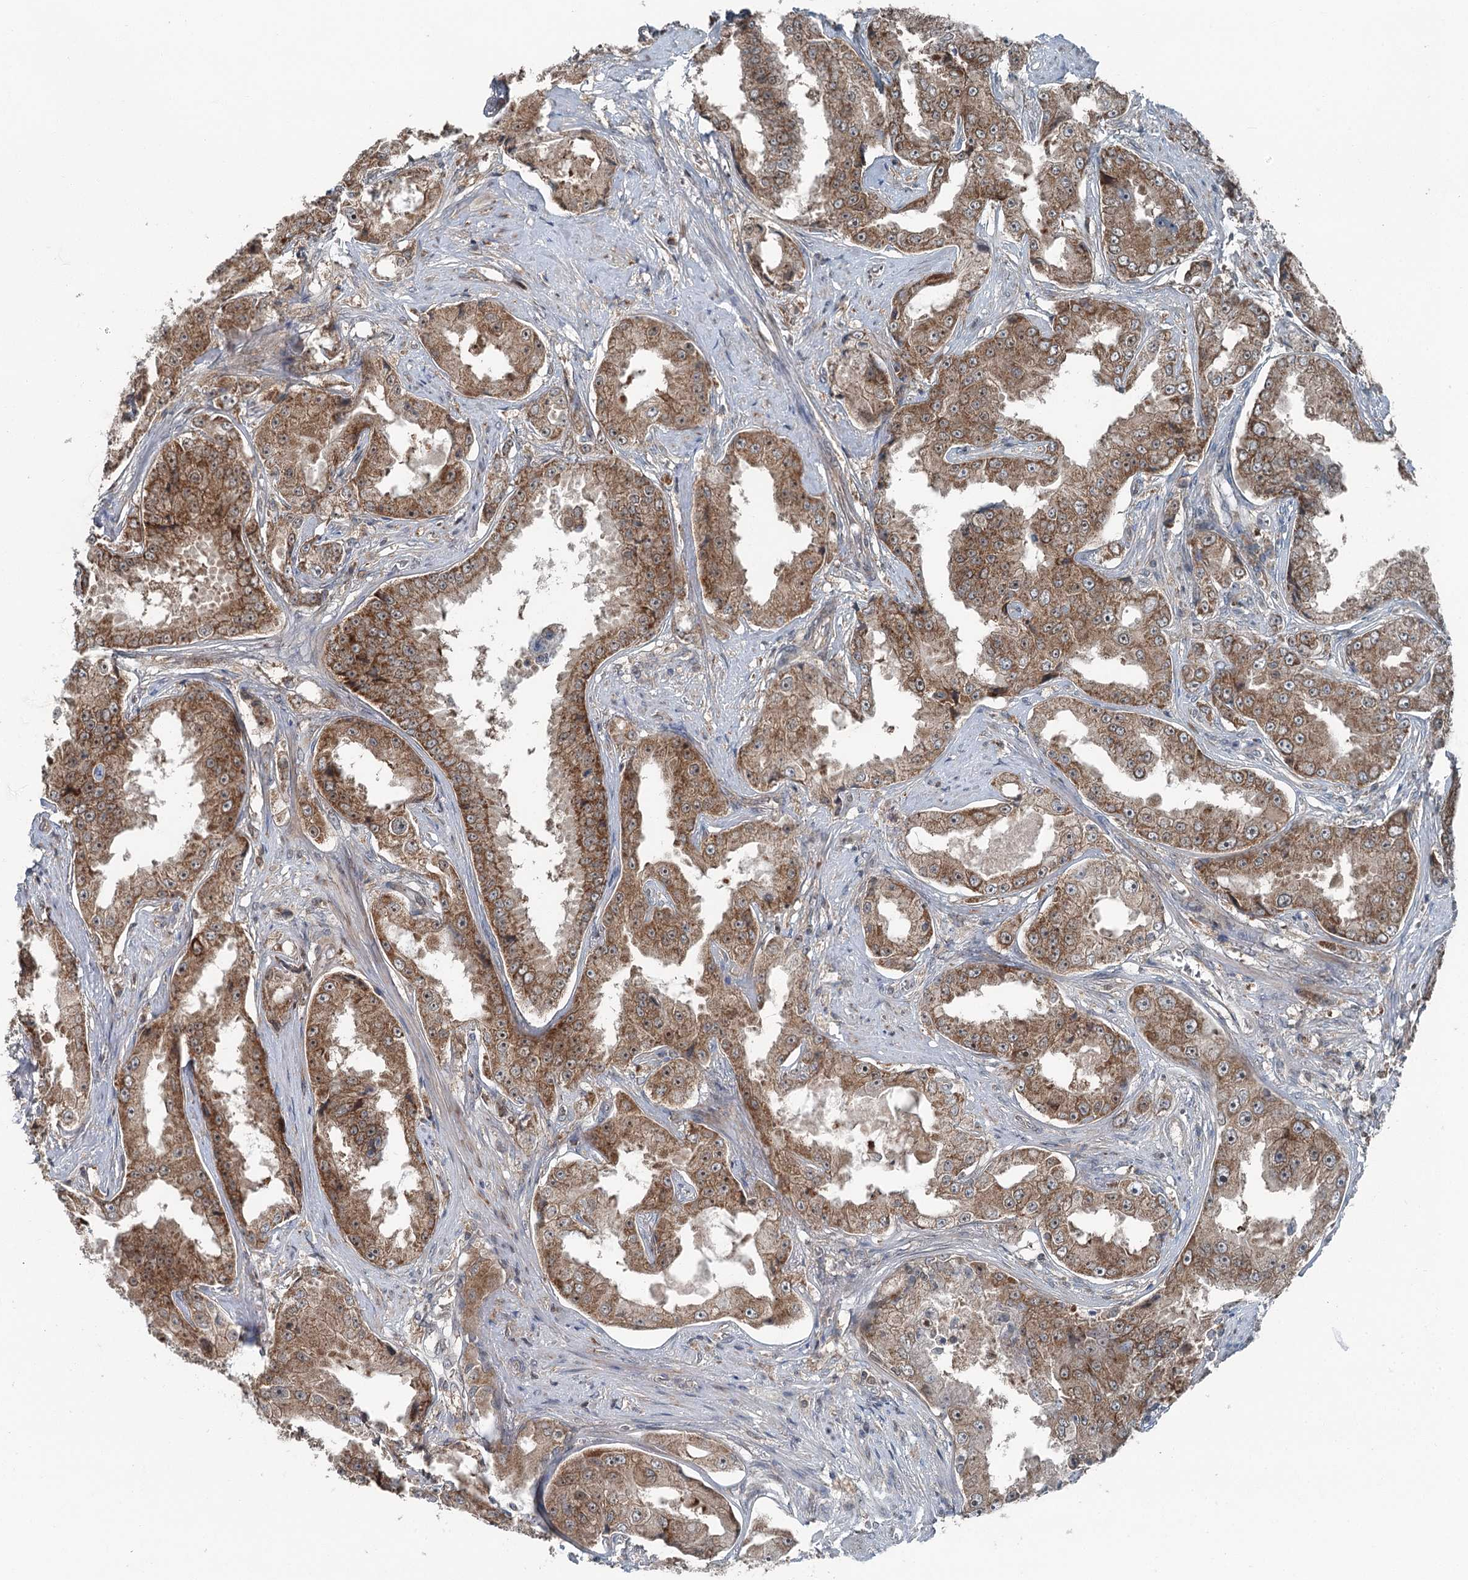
{"staining": {"intensity": "moderate", "quantity": ">75%", "location": "cytoplasmic/membranous"}, "tissue": "prostate cancer", "cell_type": "Tumor cells", "image_type": "cancer", "snomed": [{"axis": "morphology", "description": "Adenocarcinoma, High grade"}, {"axis": "topography", "description": "Prostate"}], "caption": "DAB (3,3'-diaminobenzidine) immunohistochemical staining of prostate cancer (high-grade adenocarcinoma) reveals moderate cytoplasmic/membranous protein staining in about >75% of tumor cells.", "gene": "WAPL", "patient": {"sex": "male", "age": 73}}